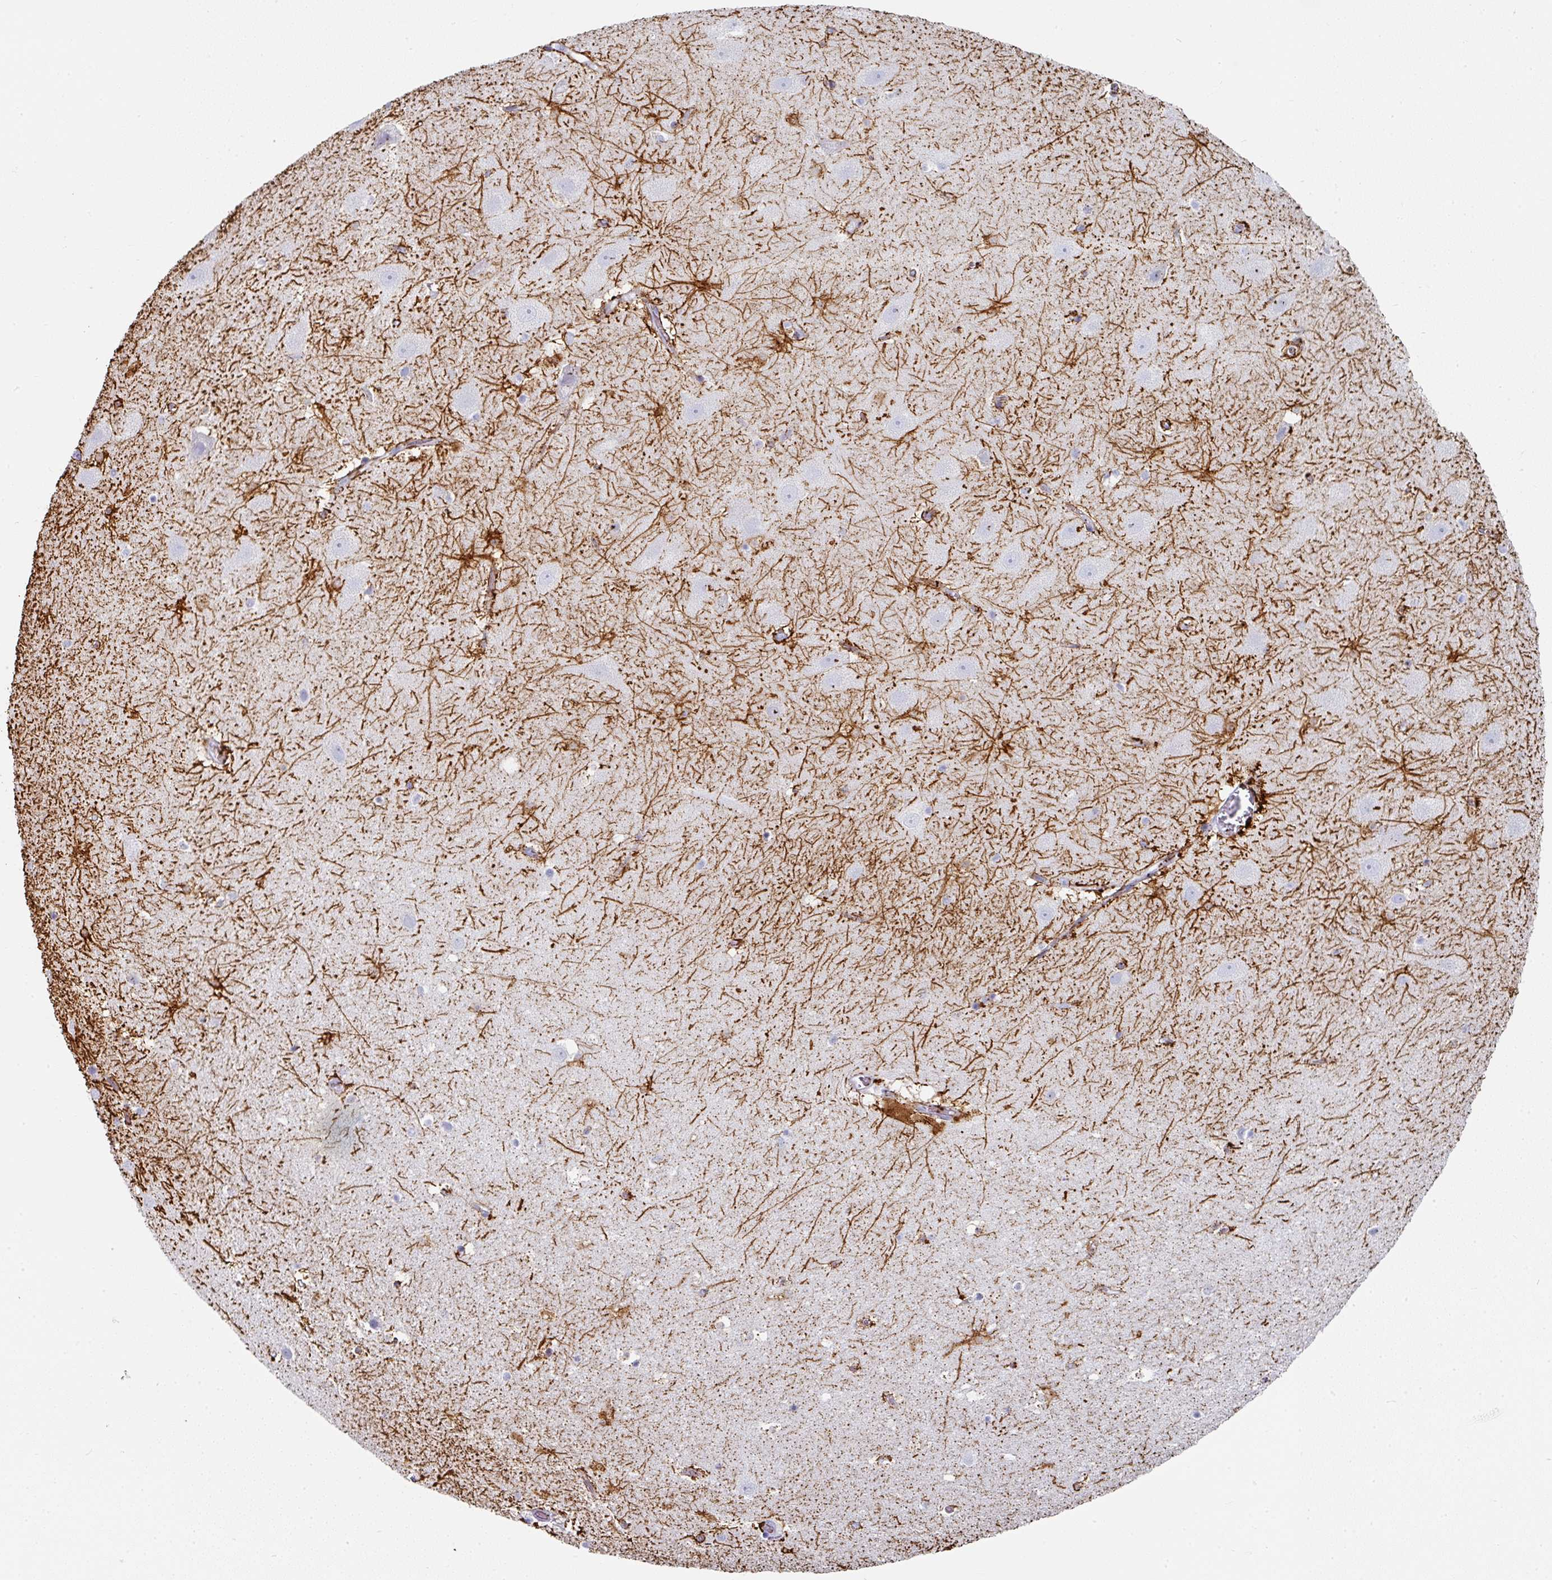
{"staining": {"intensity": "strong", "quantity": "<25%", "location": "cytoplasmic/membranous"}, "tissue": "hippocampus", "cell_type": "Glial cells", "image_type": "normal", "snomed": [{"axis": "morphology", "description": "Normal tissue, NOS"}, {"axis": "topography", "description": "Hippocampus"}], "caption": "Normal hippocampus shows strong cytoplasmic/membranous positivity in approximately <25% of glial cells, visualized by immunohistochemistry.", "gene": "SETBP1", "patient": {"sex": "male", "age": 37}}